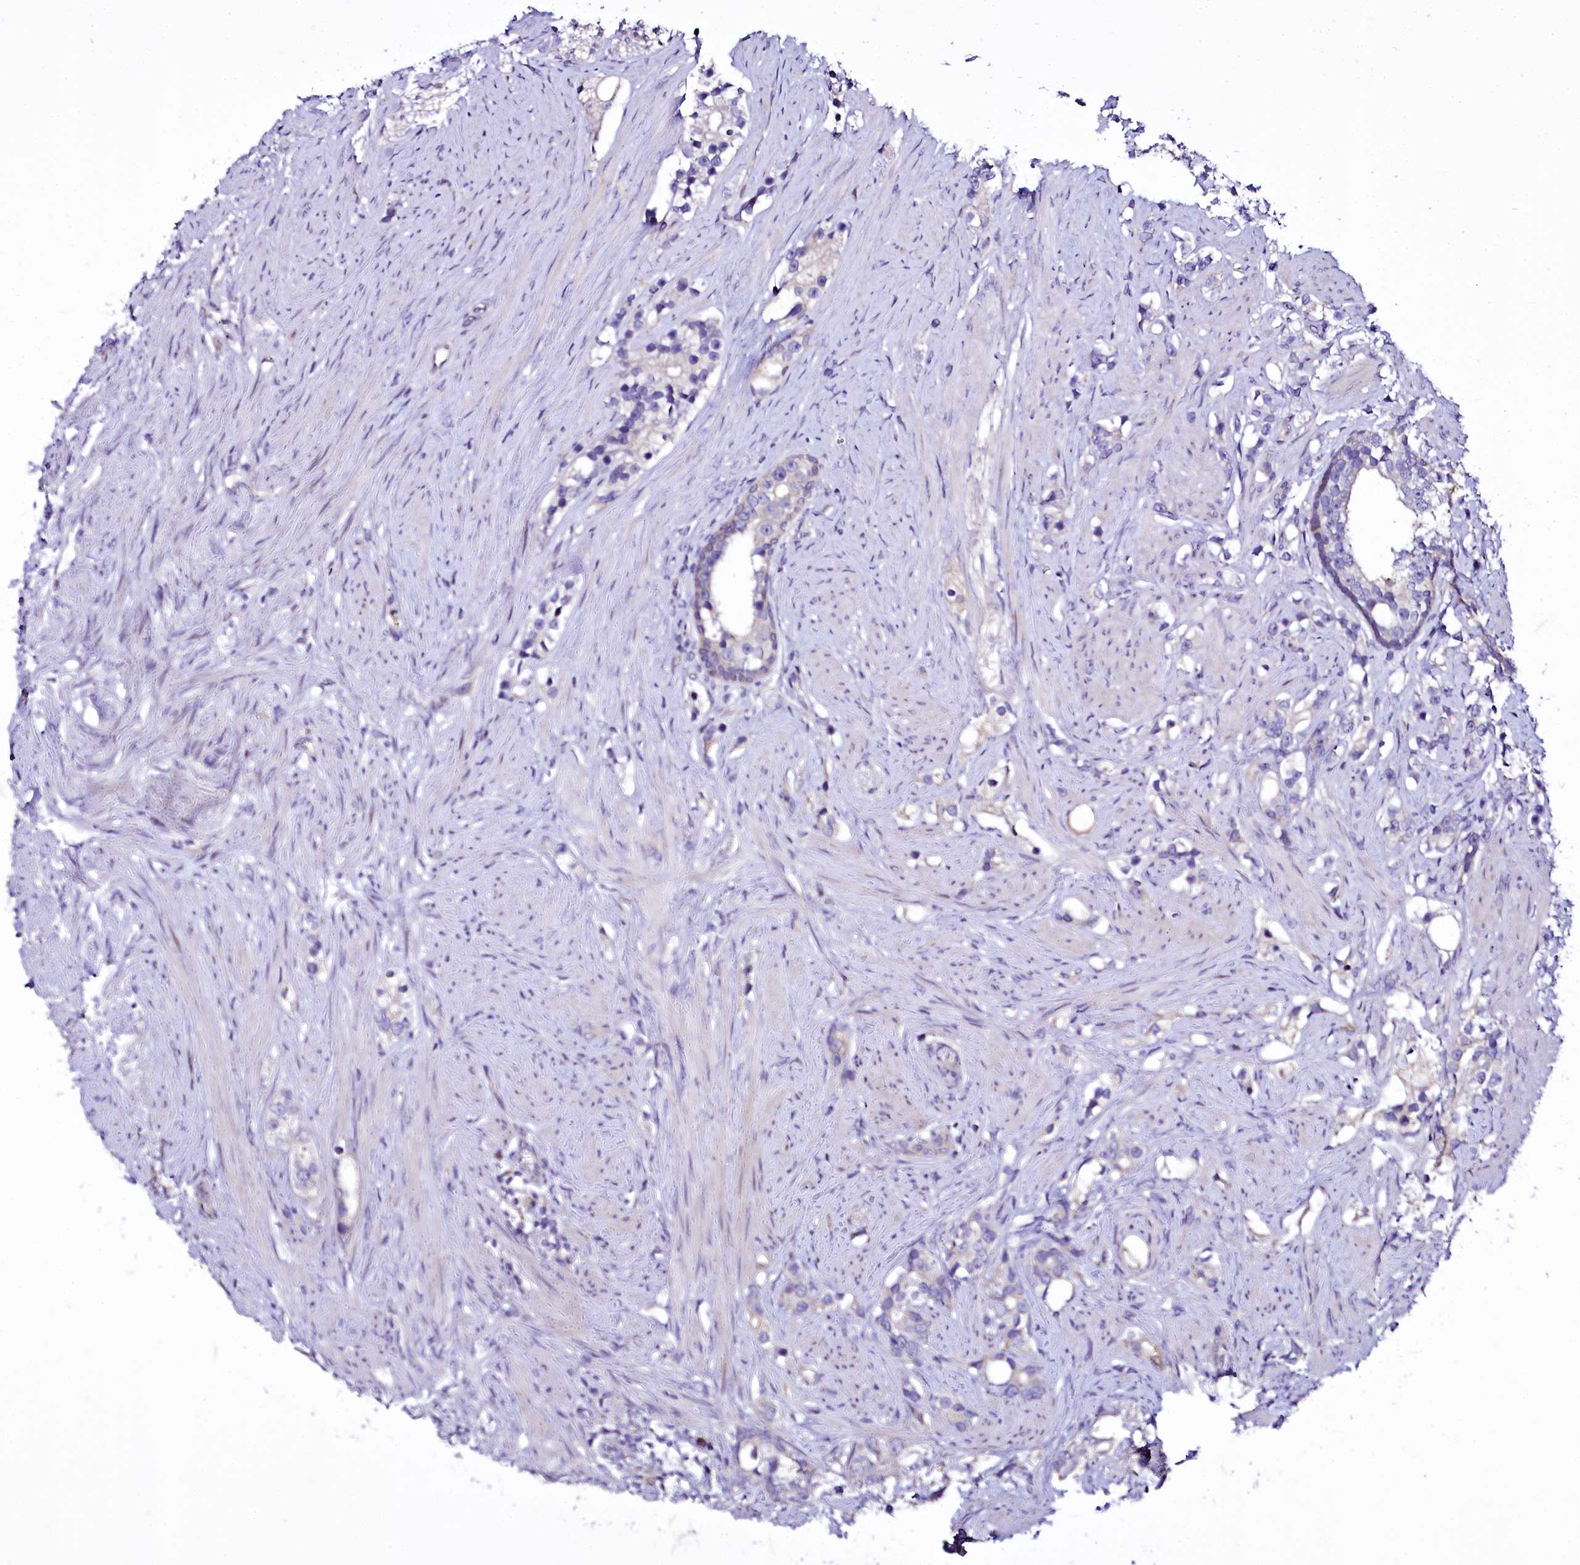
{"staining": {"intensity": "negative", "quantity": "none", "location": "none"}, "tissue": "prostate cancer", "cell_type": "Tumor cells", "image_type": "cancer", "snomed": [{"axis": "morphology", "description": "Adenocarcinoma, High grade"}, {"axis": "topography", "description": "Prostate"}], "caption": "The photomicrograph reveals no significant expression in tumor cells of adenocarcinoma (high-grade) (prostate).", "gene": "ZC3H12C", "patient": {"sex": "male", "age": 63}}